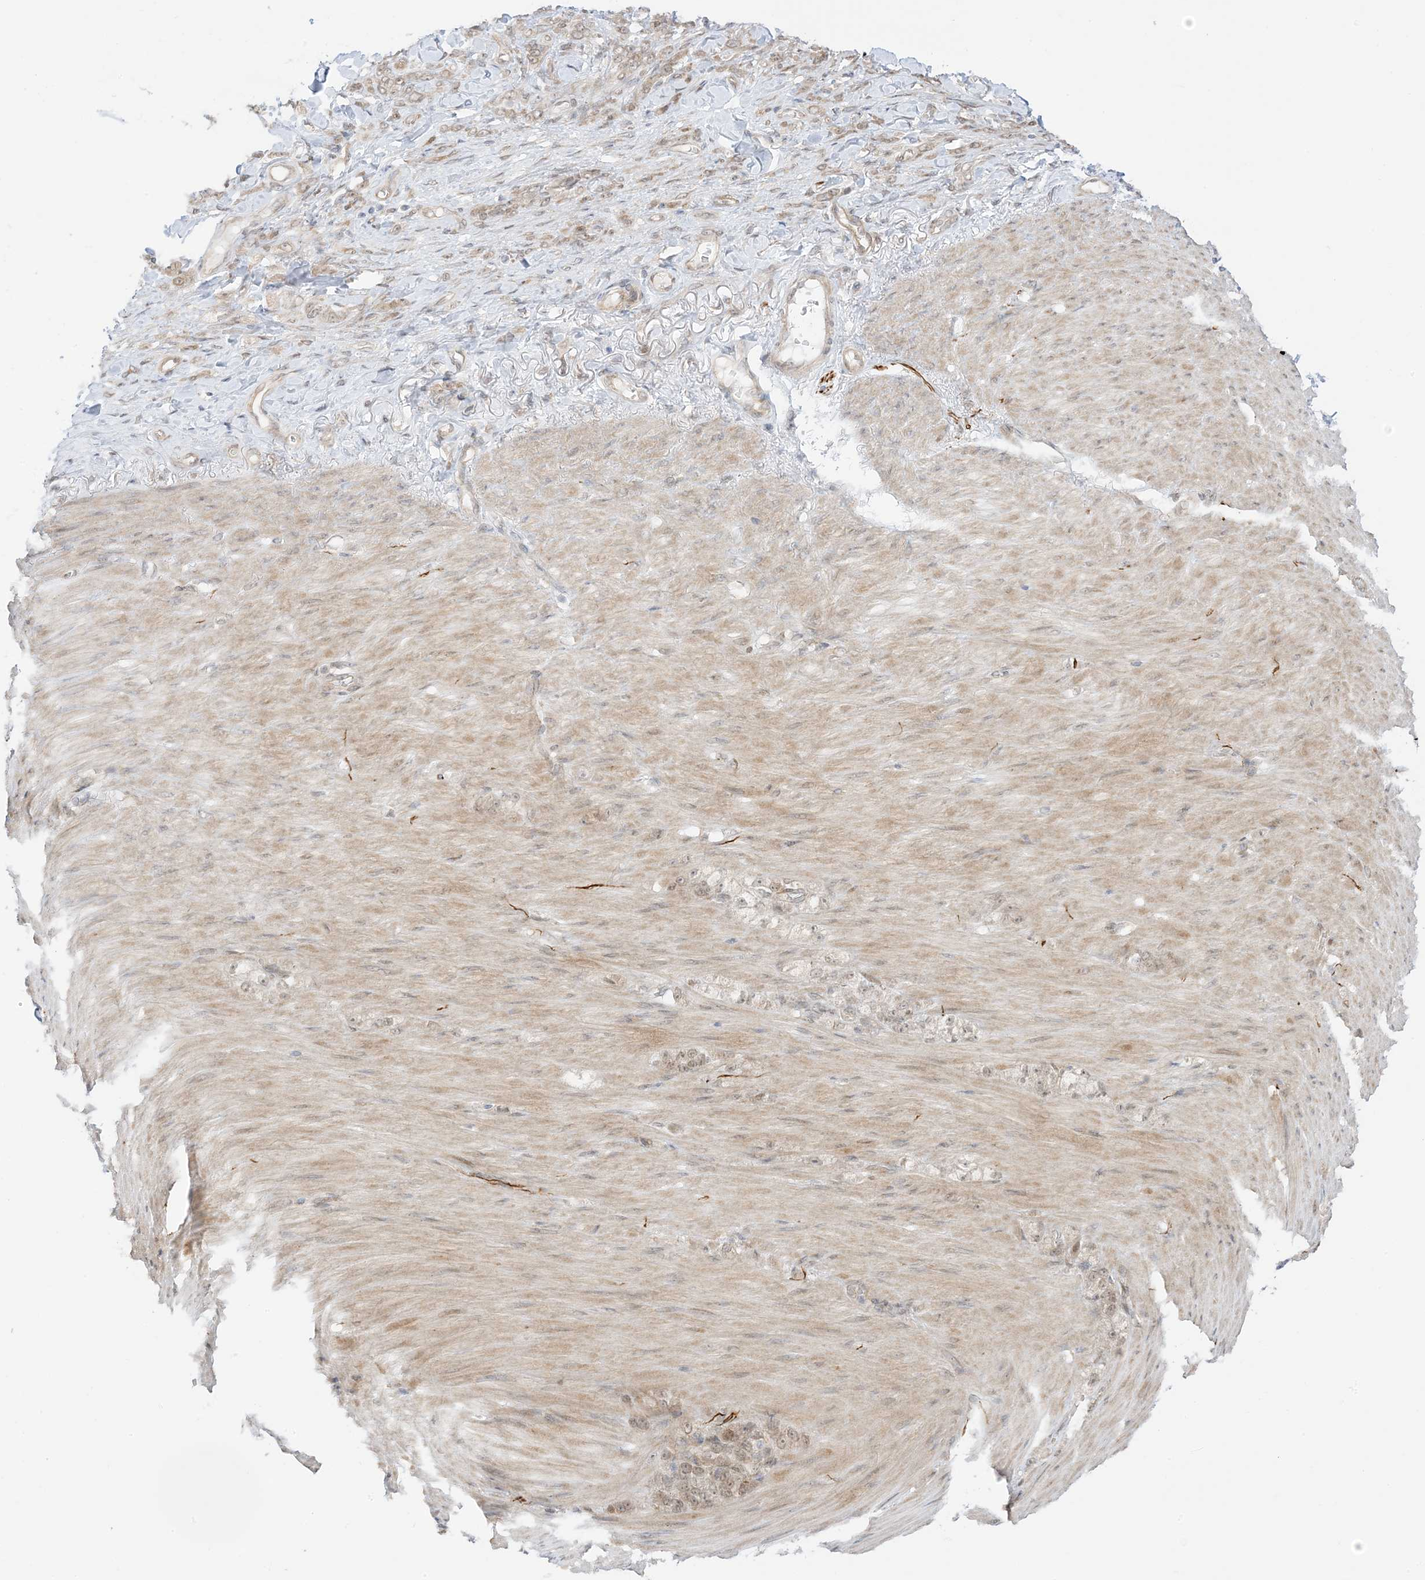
{"staining": {"intensity": "moderate", "quantity": ">75%", "location": "cytoplasmic/membranous,nuclear"}, "tissue": "stomach cancer", "cell_type": "Tumor cells", "image_type": "cancer", "snomed": [{"axis": "morphology", "description": "Normal tissue, NOS"}, {"axis": "morphology", "description": "Adenocarcinoma, NOS"}, {"axis": "topography", "description": "Stomach"}], "caption": "DAB immunohistochemical staining of stomach adenocarcinoma reveals moderate cytoplasmic/membranous and nuclear protein expression in approximately >75% of tumor cells.", "gene": "UBE2E2", "patient": {"sex": "male", "age": 82}}